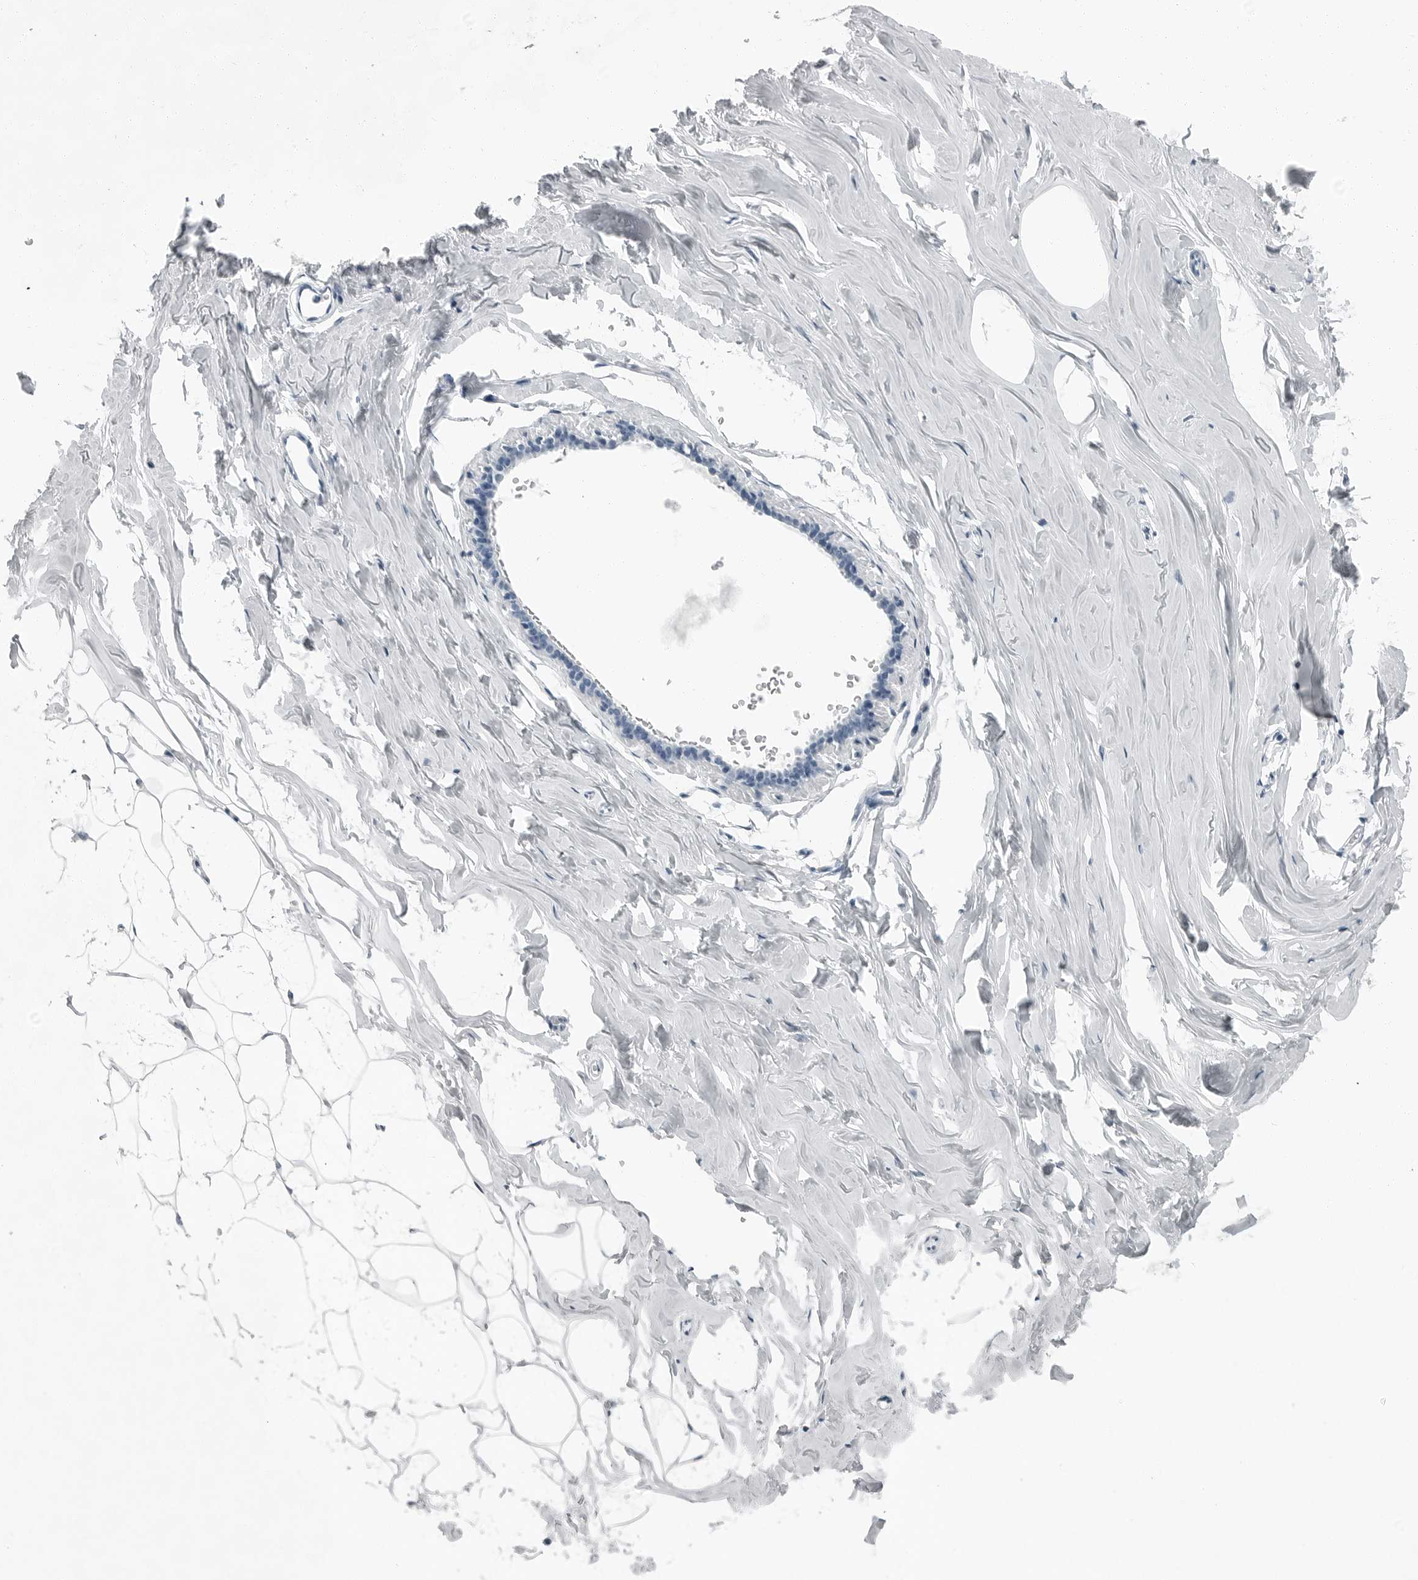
{"staining": {"intensity": "negative", "quantity": "none", "location": "none"}, "tissue": "adipose tissue", "cell_type": "Adipocytes", "image_type": "normal", "snomed": [{"axis": "morphology", "description": "Normal tissue, NOS"}, {"axis": "morphology", "description": "Fibrosis, NOS"}, {"axis": "topography", "description": "Breast"}, {"axis": "topography", "description": "Adipose tissue"}], "caption": "High magnification brightfield microscopy of benign adipose tissue stained with DAB (3,3'-diaminobenzidine) (brown) and counterstained with hematoxylin (blue): adipocytes show no significant expression. (Brightfield microscopy of DAB (3,3'-diaminobenzidine) immunohistochemistry (IHC) at high magnification).", "gene": "FABP6", "patient": {"sex": "female", "age": 39}}